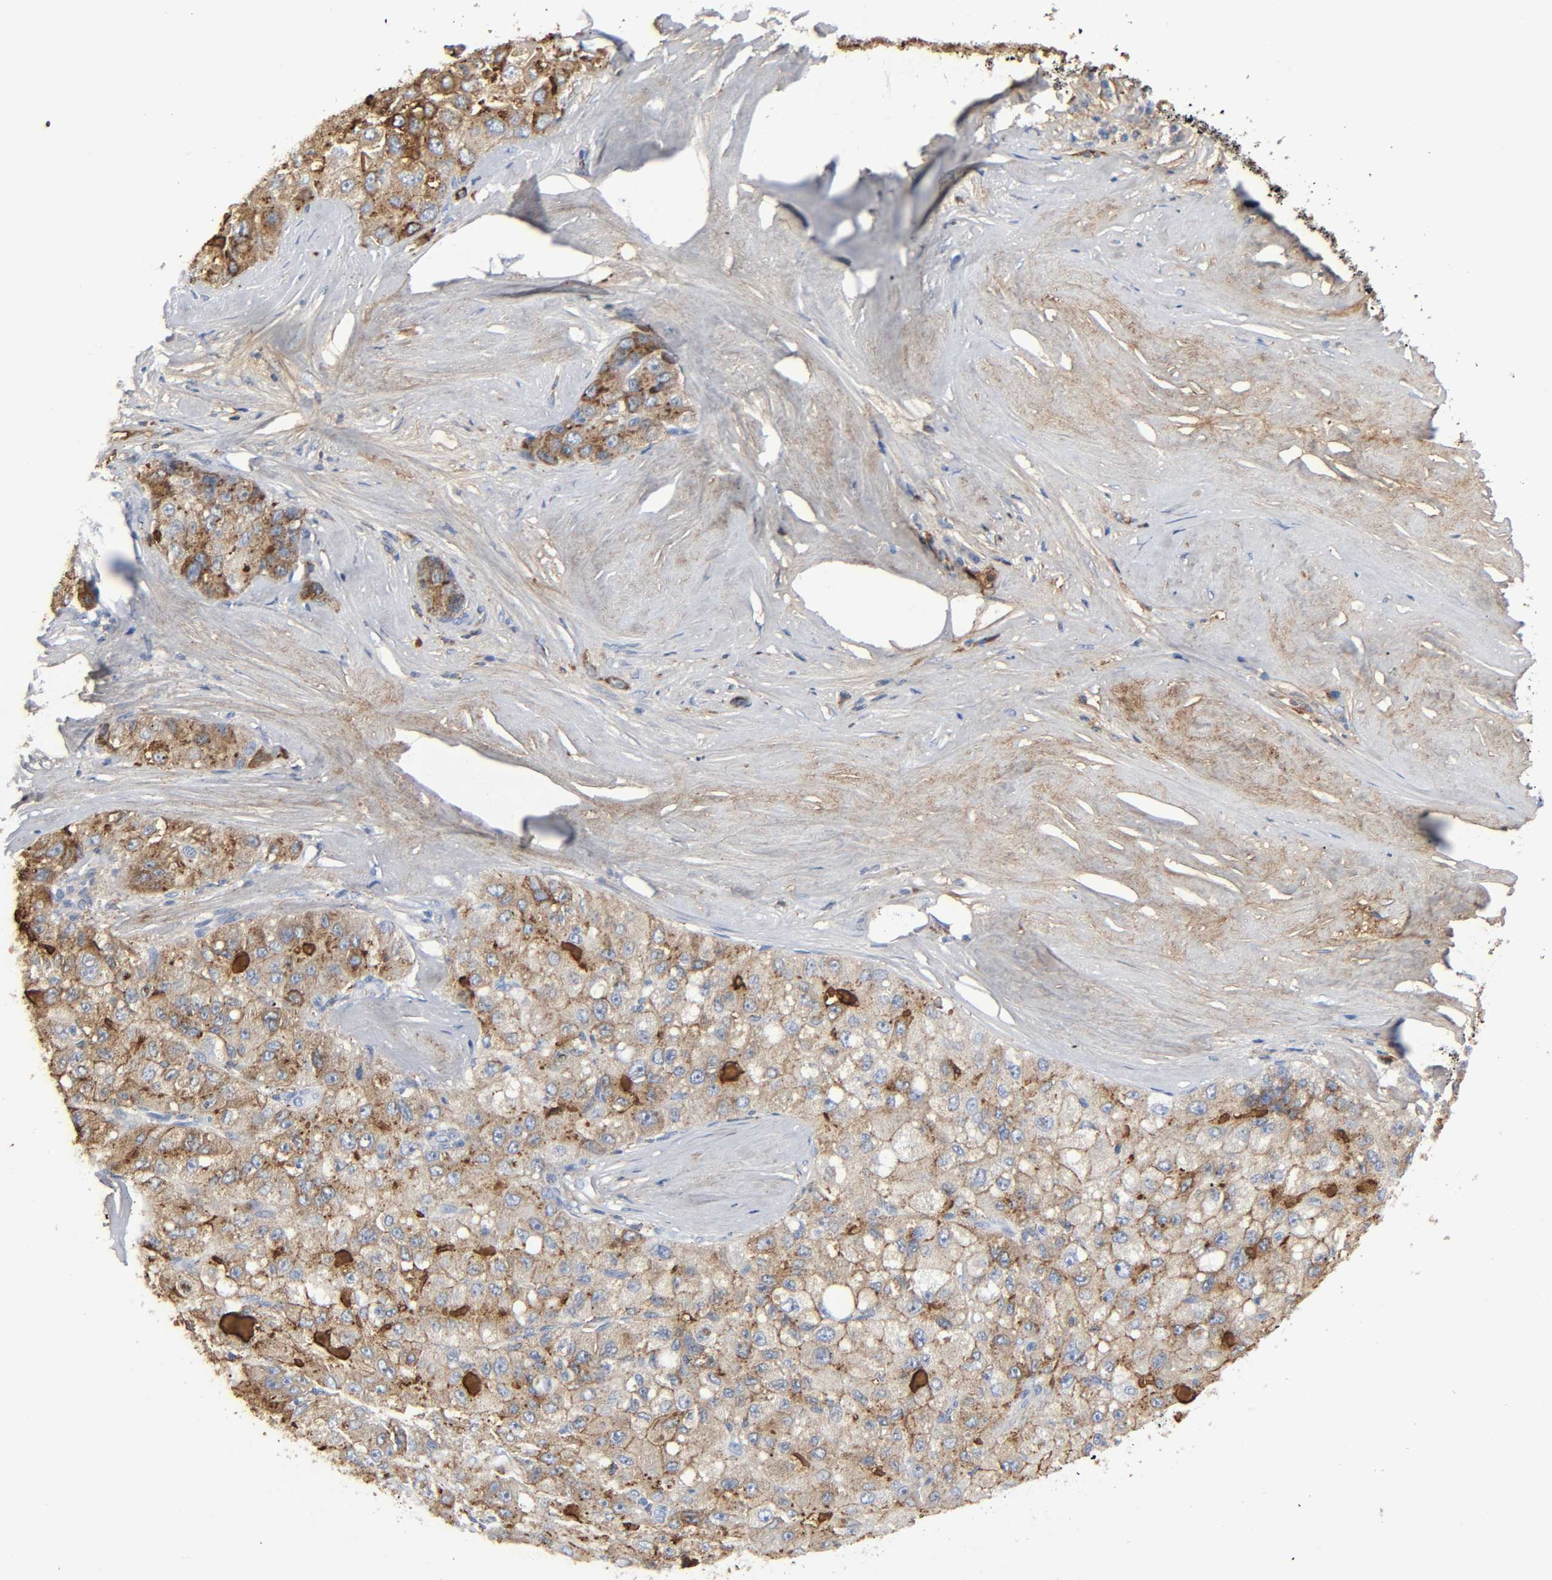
{"staining": {"intensity": "moderate", "quantity": "25%-75%", "location": "cytoplasmic/membranous"}, "tissue": "liver cancer", "cell_type": "Tumor cells", "image_type": "cancer", "snomed": [{"axis": "morphology", "description": "Carcinoma, Hepatocellular, NOS"}, {"axis": "topography", "description": "Liver"}], "caption": "A high-resolution micrograph shows immunohistochemistry staining of liver cancer, which exhibits moderate cytoplasmic/membranous positivity in about 25%-75% of tumor cells.", "gene": "C3", "patient": {"sex": "male", "age": 80}}